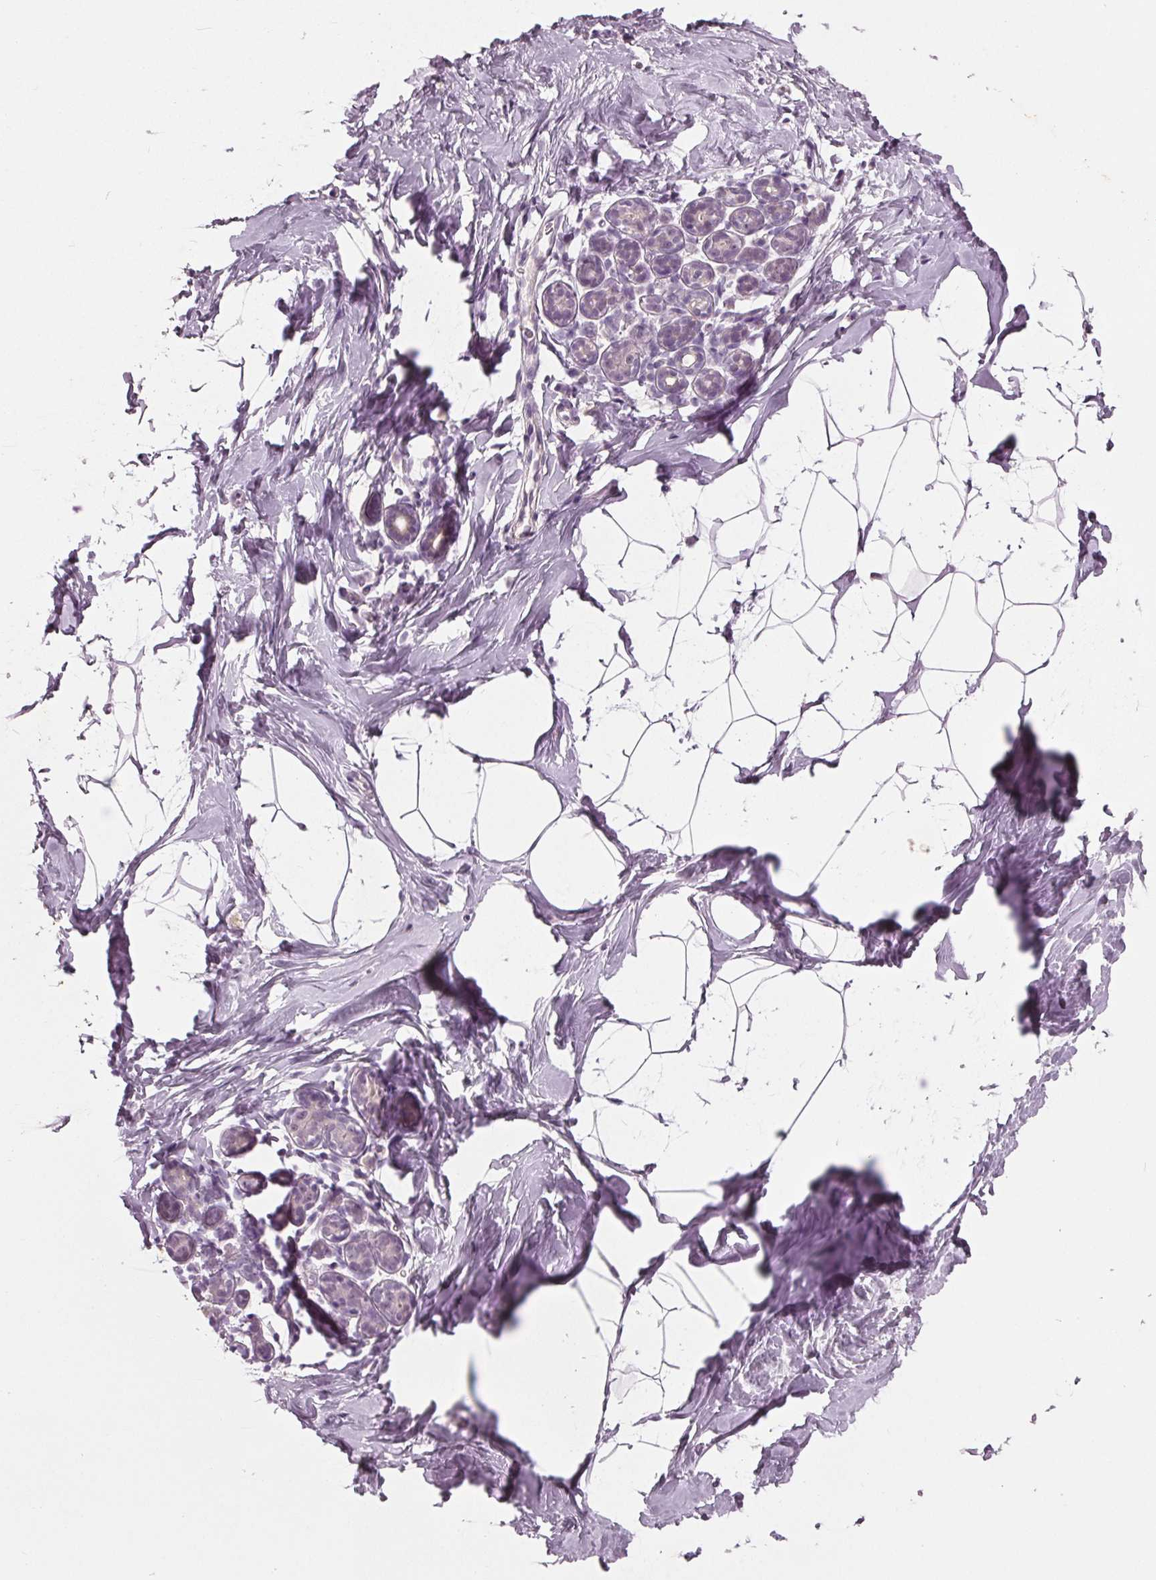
{"staining": {"intensity": "negative", "quantity": "none", "location": "none"}, "tissue": "breast", "cell_type": "Adipocytes", "image_type": "normal", "snomed": [{"axis": "morphology", "description": "Normal tissue, NOS"}, {"axis": "topography", "description": "Breast"}], "caption": "Immunohistochemistry photomicrograph of benign breast stained for a protein (brown), which exhibits no staining in adipocytes.", "gene": "TKFC", "patient": {"sex": "female", "age": 32}}